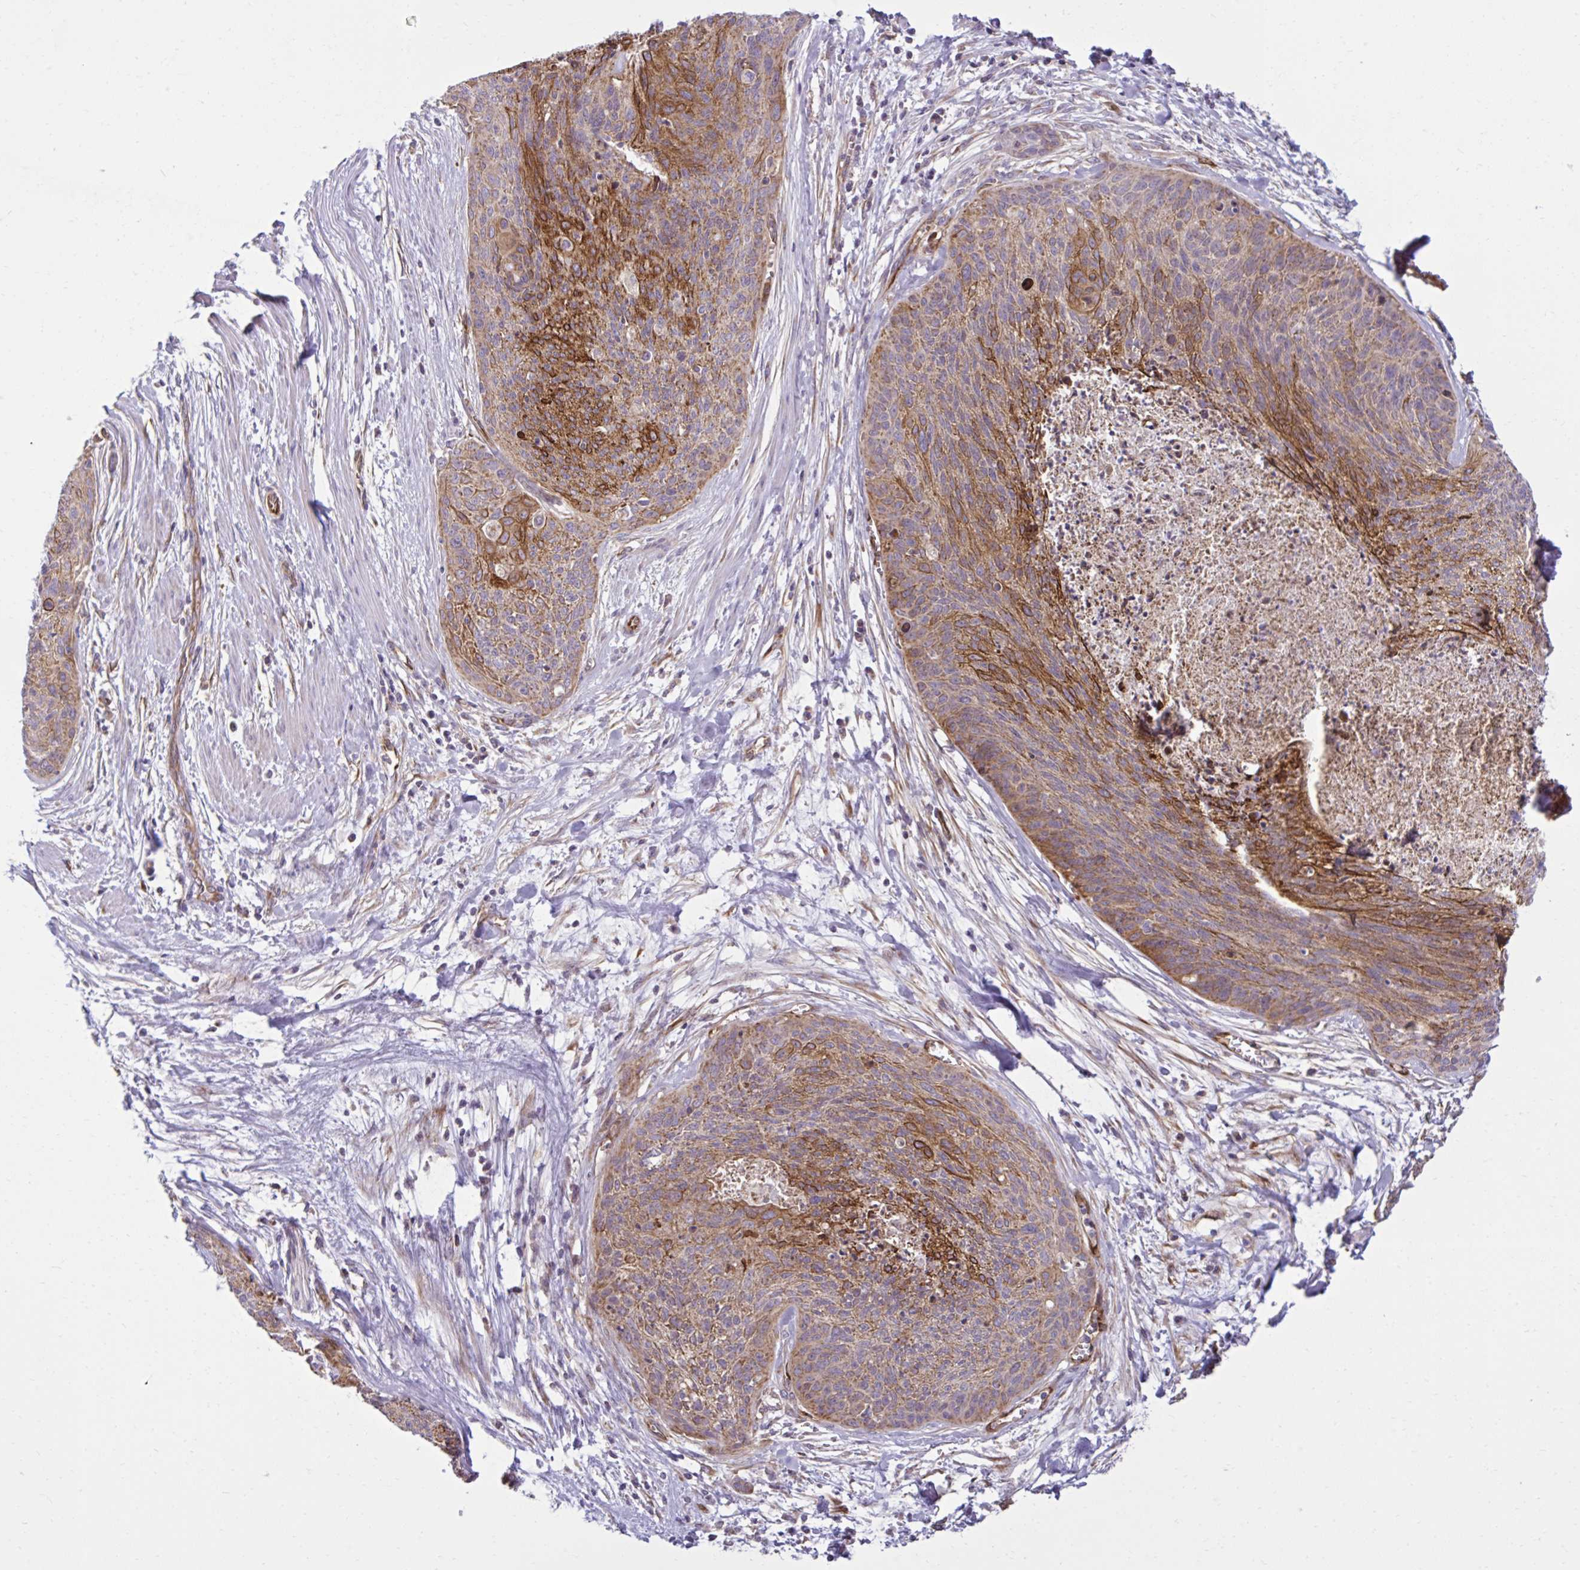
{"staining": {"intensity": "moderate", "quantity": ">75%", "location": "cytoplasmic/membranous"}, "tissue": "cervical cancer", "cell_type": "Tumor cells", "image_type": "cancer", "snomed": [{"axis": "morphology", "description": "Squamous cell carcinoma, NOS"}, {"axis": "topography", "description": "Cervix"}], "caption": "An image of human cervical cancer (squamous cell carcinoma) stained for a protein shows moderate cytoplasmic/membranous brown staining in tumor cells. The staining is performed using DAB (3,3'-diaminobenzidine) brown chromogen to label protein expression. The nuclei are counter-stained blue using hematoxylin.", "gene": "LIMS1", "patient": {"sex": "female", "age": 55}}